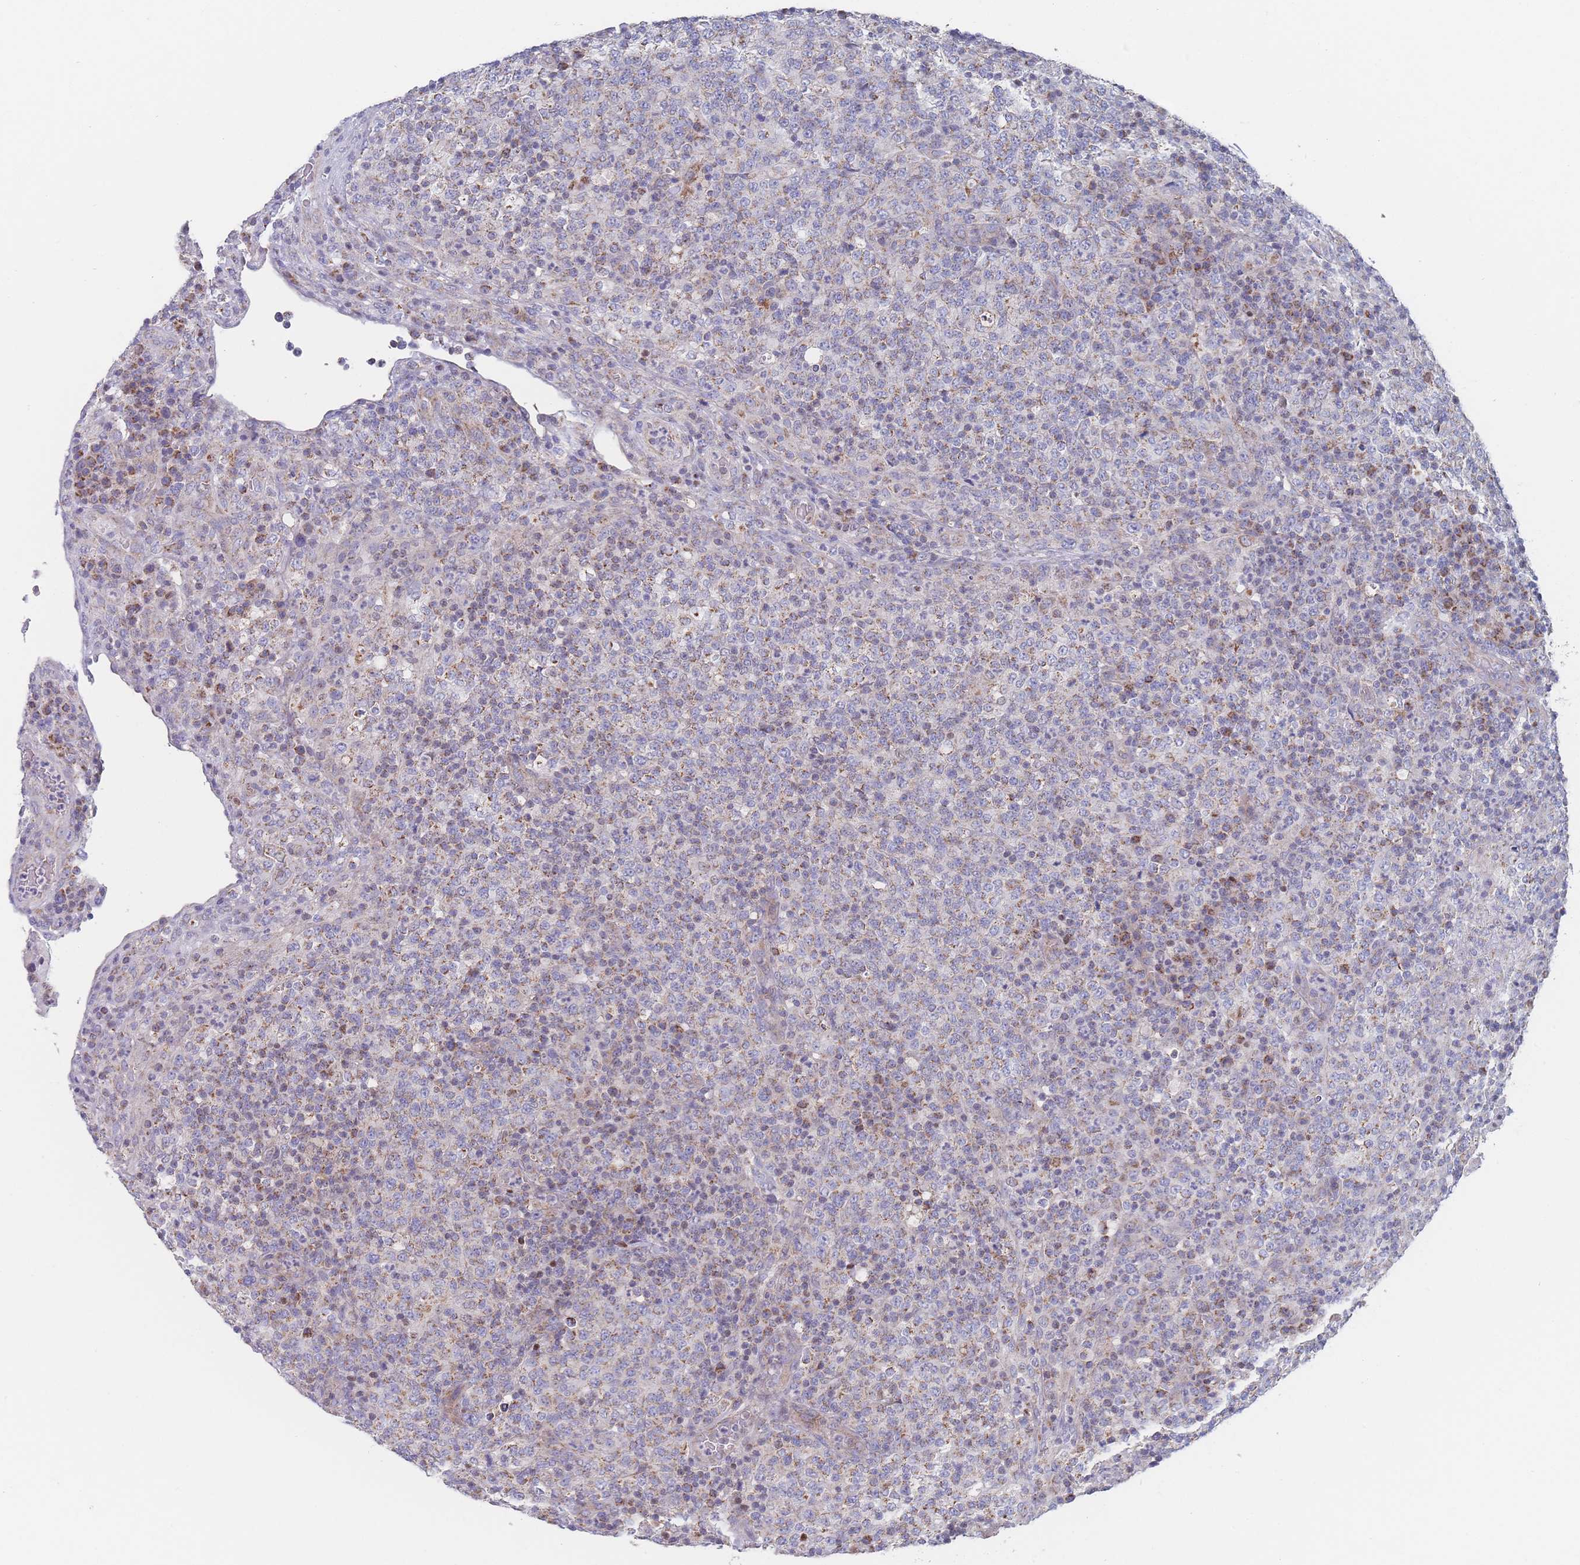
{"staining": {"intensity": "moderate", "quantity": "<25%", "location": "cytoplasmic/membranous"}, "tissue": "lymphoma", "cell_type": "Tumor cells", "image_type": "cancer", "snomed": [{"axis": "morphology", "description": "Malignant lymphoma, non-Hodgkin's type, High grade"}, {"axis": "topography", "description": "Lymph node"}], "caption": "Protein staining by immunohistochemistry (IHC) reveals moderate cytoplasmic/membranous staining in about <25% of tumor cells in high-grade malignant lymphoma, non-Hodgkin's type.", "gene": "IKZF4", "patient": {"sex": "male", "age": 54}}